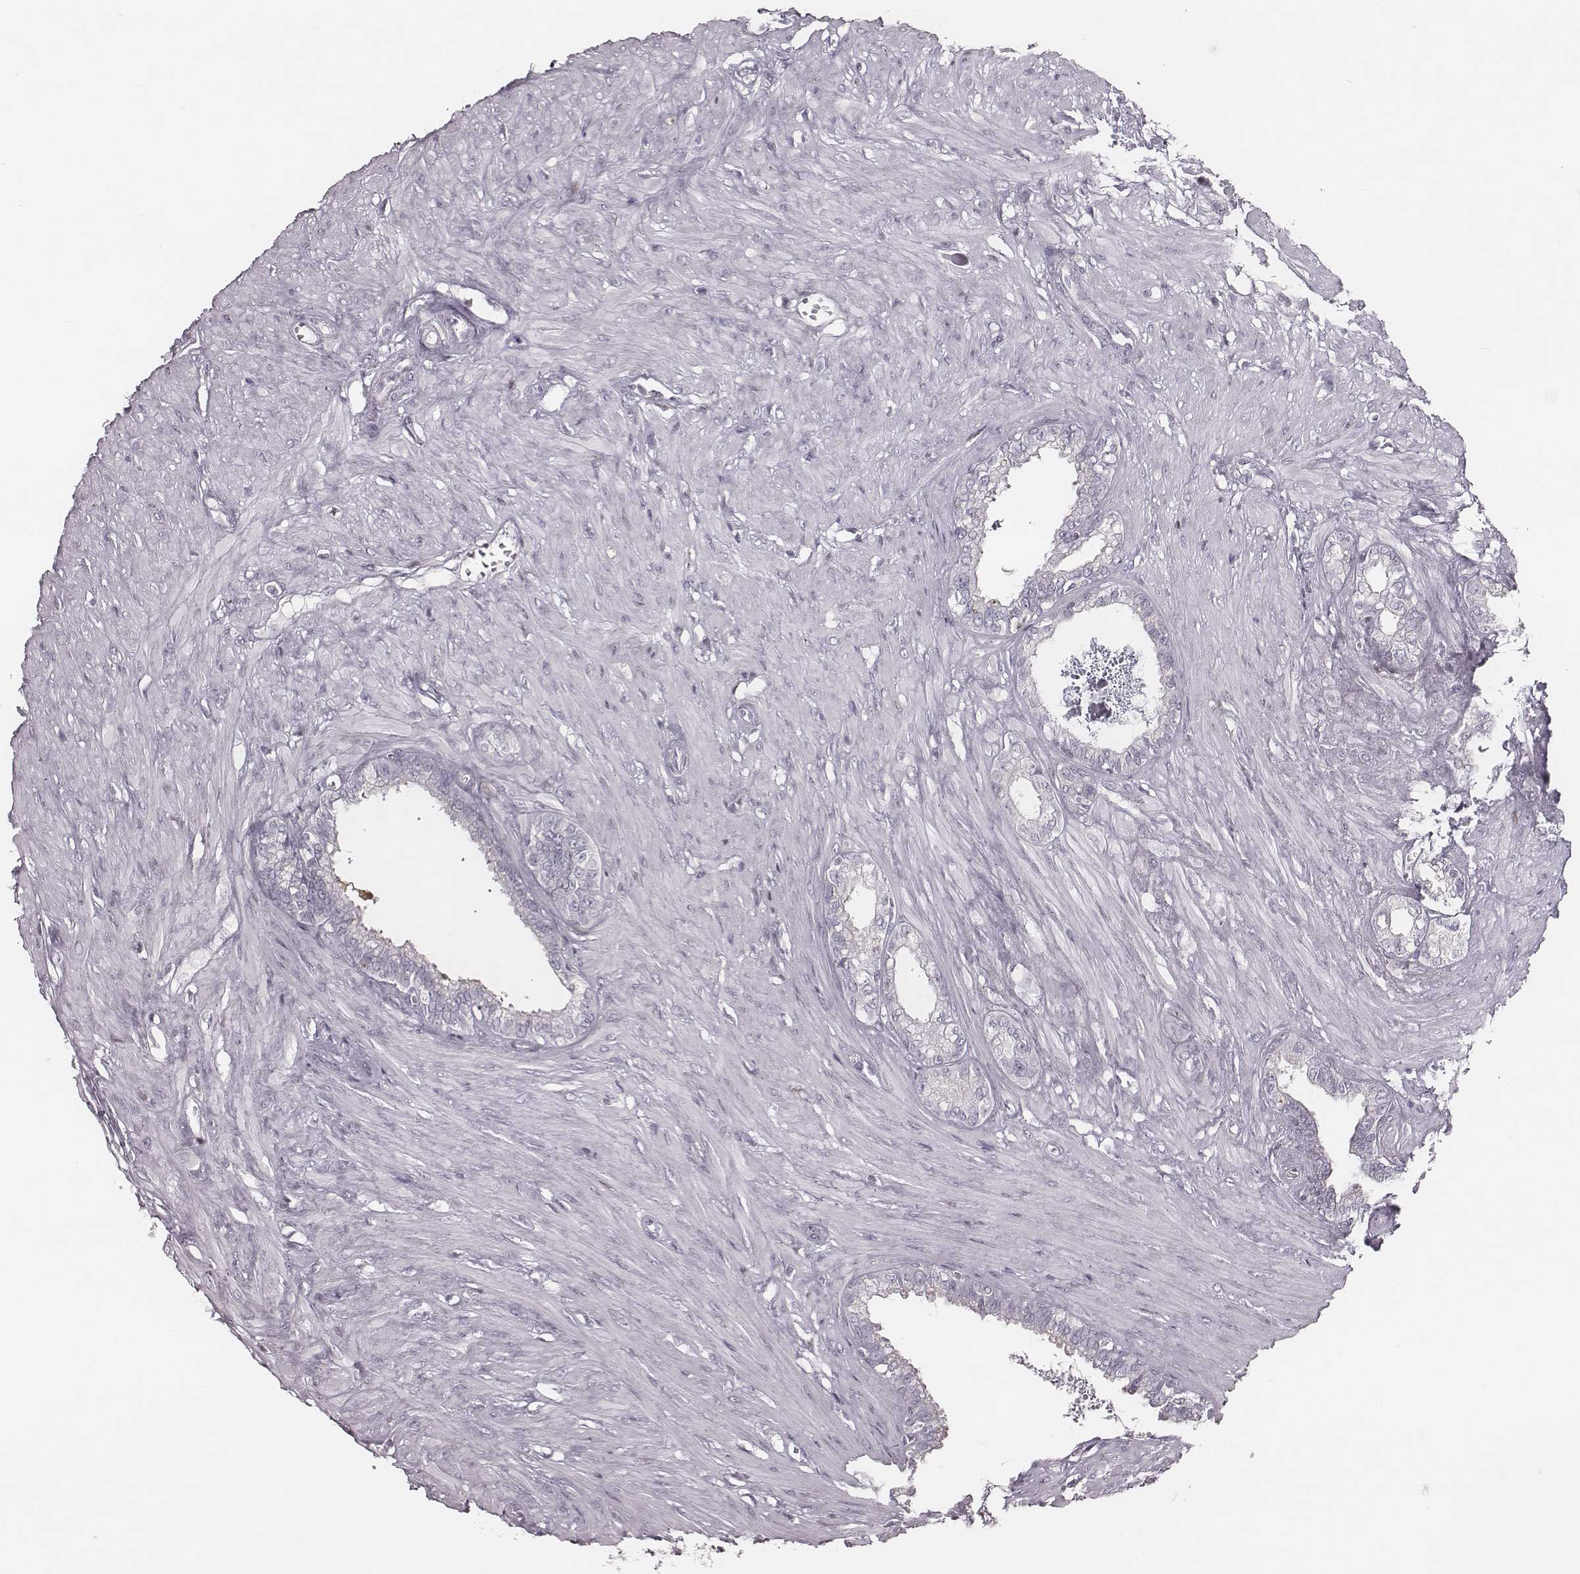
{"staining": {"intensity": "negative", "quantity": "none", "location": "none"}, "tissue": "seminal vesicle", "cell_type": "Glandular cells", "image_type": "normal", "snomed": [{"axis": "morphology", "description": "Normal tissue, NOS"}, {"axis": "morphology", "description": "Urothelial carcinoma, NOS"}, {"axis": "topography", "description": "Urinary bladder"}, {"axis": "topography", "description": "Seminal veicle"}], "caption": "IHC photomicrograph of unremarkable seminal vesicle: human seminal vesicle stained with DAB shows no significant protein positivity in glandular cells.", "gene": "NDC1", "patient": {"sex": "male", "age": 76}}